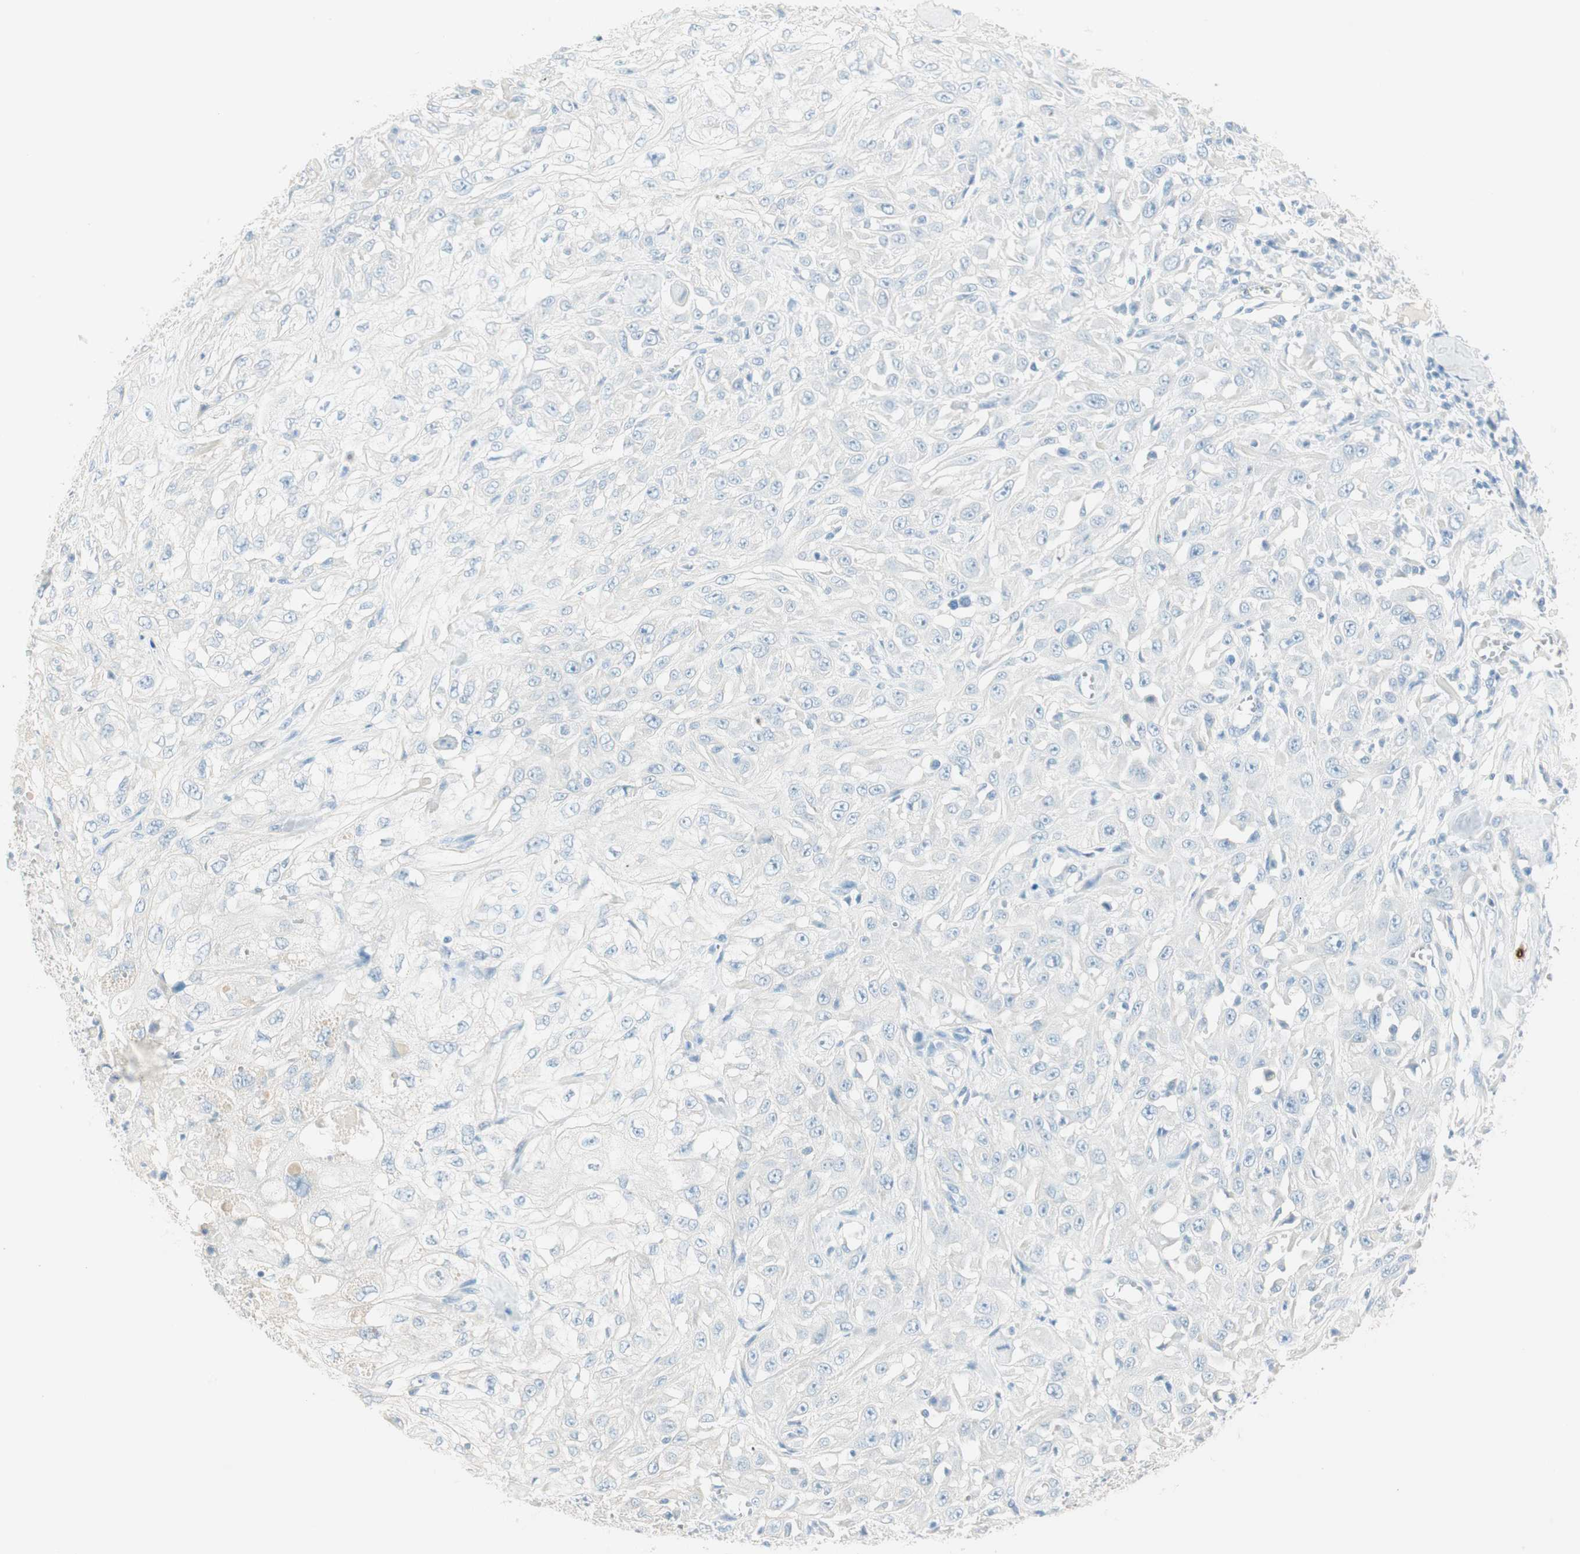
{"staining": {"intensity": "negative", "quantity": "none", "location": "none"}, "tissue": "skin cancer", "cell_type": "Tumor cells", "image_type": "cancer", "snomed": [{"axis": "morphology", "description": "Squamous cell carcinoma, NOS"}, {"axis": "morphology", "description": "Squamous cell carcinoma, metastatic, NOS"}, {"axis": "topography", "description": "Skin"}, {"axis": "topography", "description": "Lymph node"}], "caption": "Tumor cells are negative for brown protein staining in squamous cell carcinoma (skin).", "gene": "HPGD", "patient": {"sex": "male", "age": 75}}